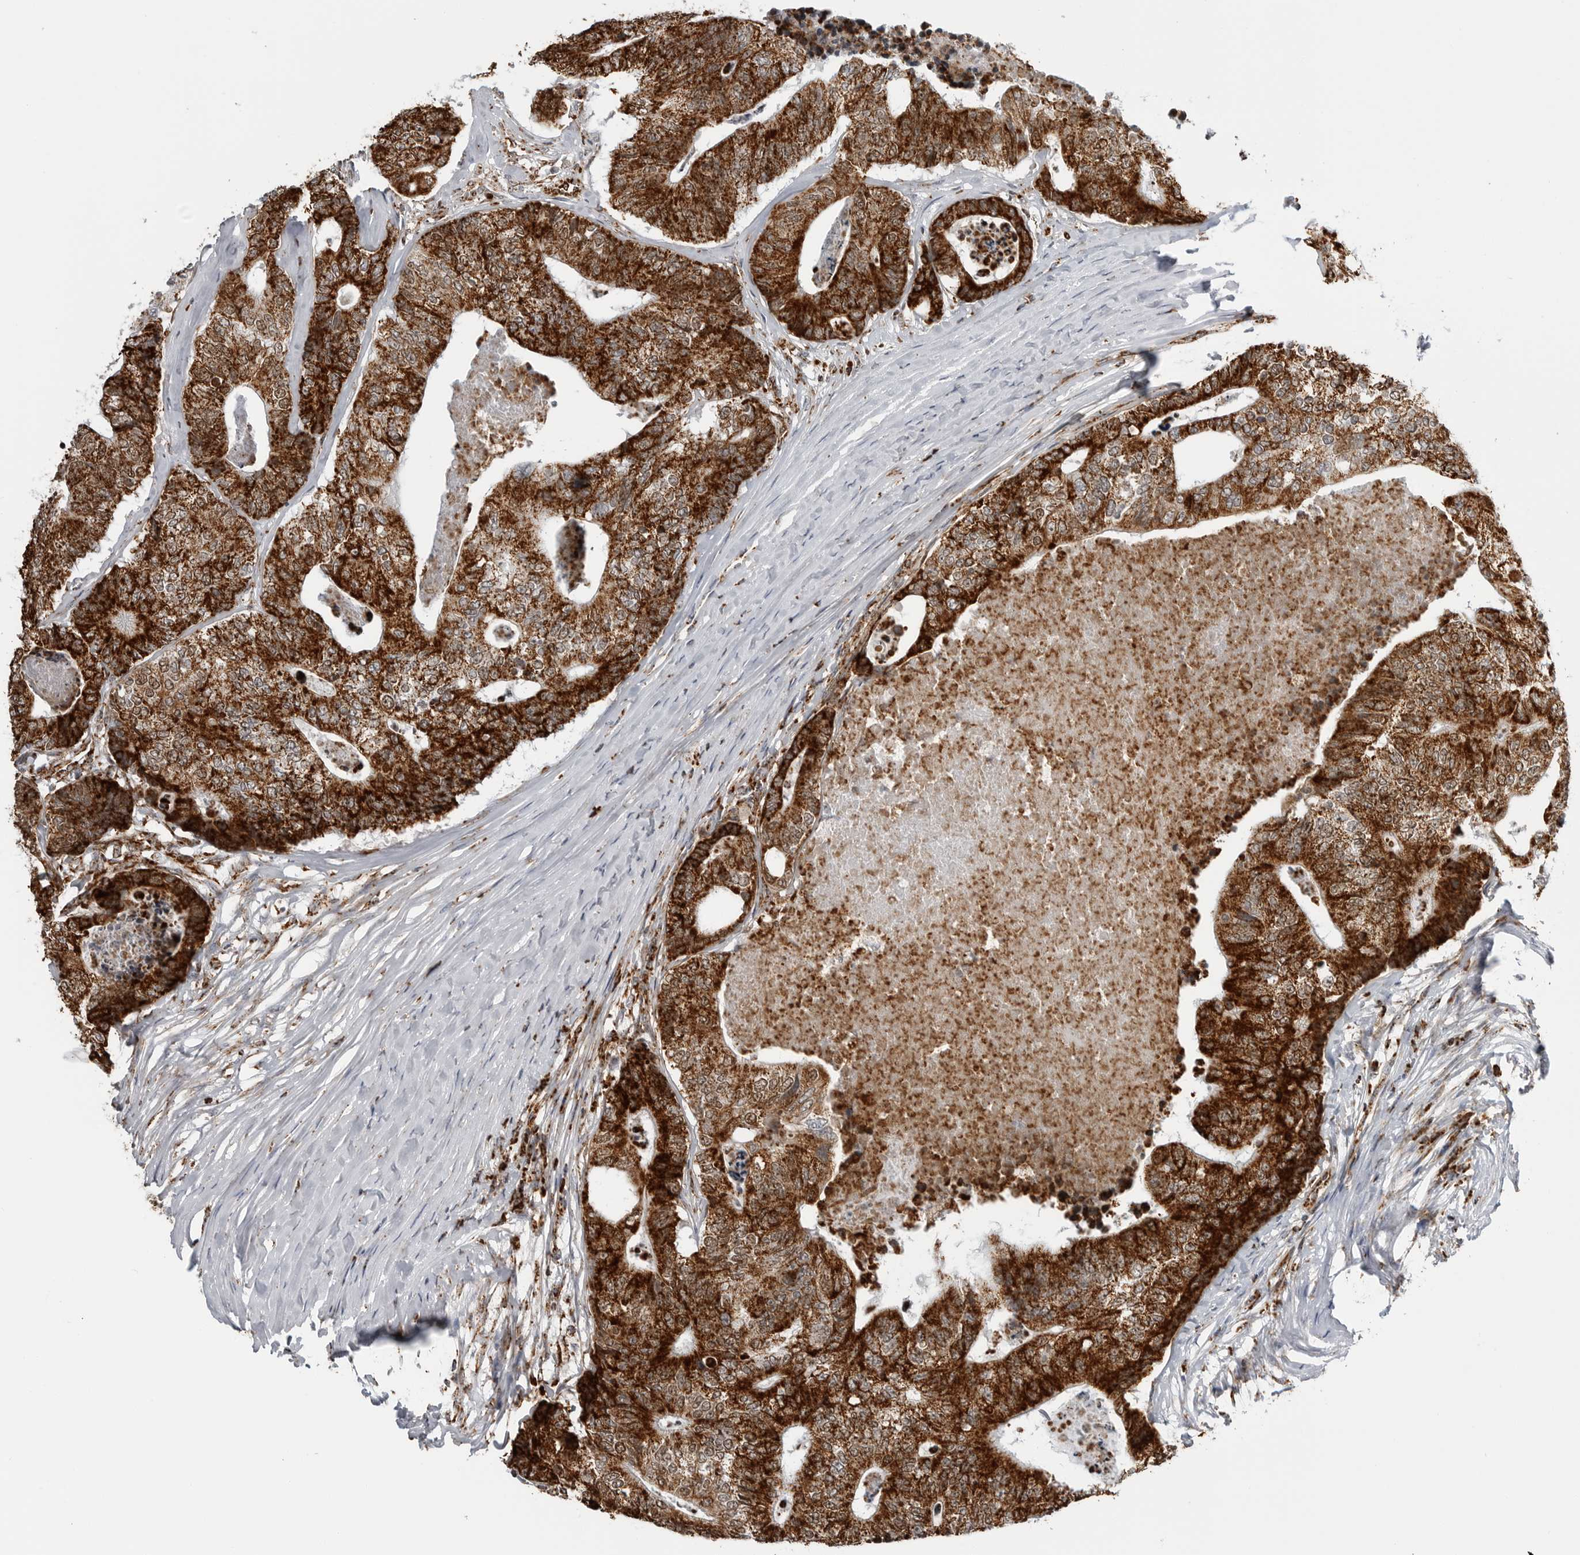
{"staining": {"intensity": "strong", "quantity": ">75%", "location": "cytoplasmic/membranous"}, "tissue": "colorectal cancer", "cell_type": "Tumor cells", "image_type": "cancer", "snomed": [{"axis": "morphology", "description": "Adenocarcinoma, NOS"}, {"axis": "topography", "description": "Colon"}], "caption": "The photomicrograph demonstrates immunohistochemical staining of colorectal cancer (adenocarcinoma). There is strong cytoplasmic/membranous positivity is present in approximately >75% of tumor cells.", "gene": "COX5A", "patient": {"sex": "female", "age": 67}}